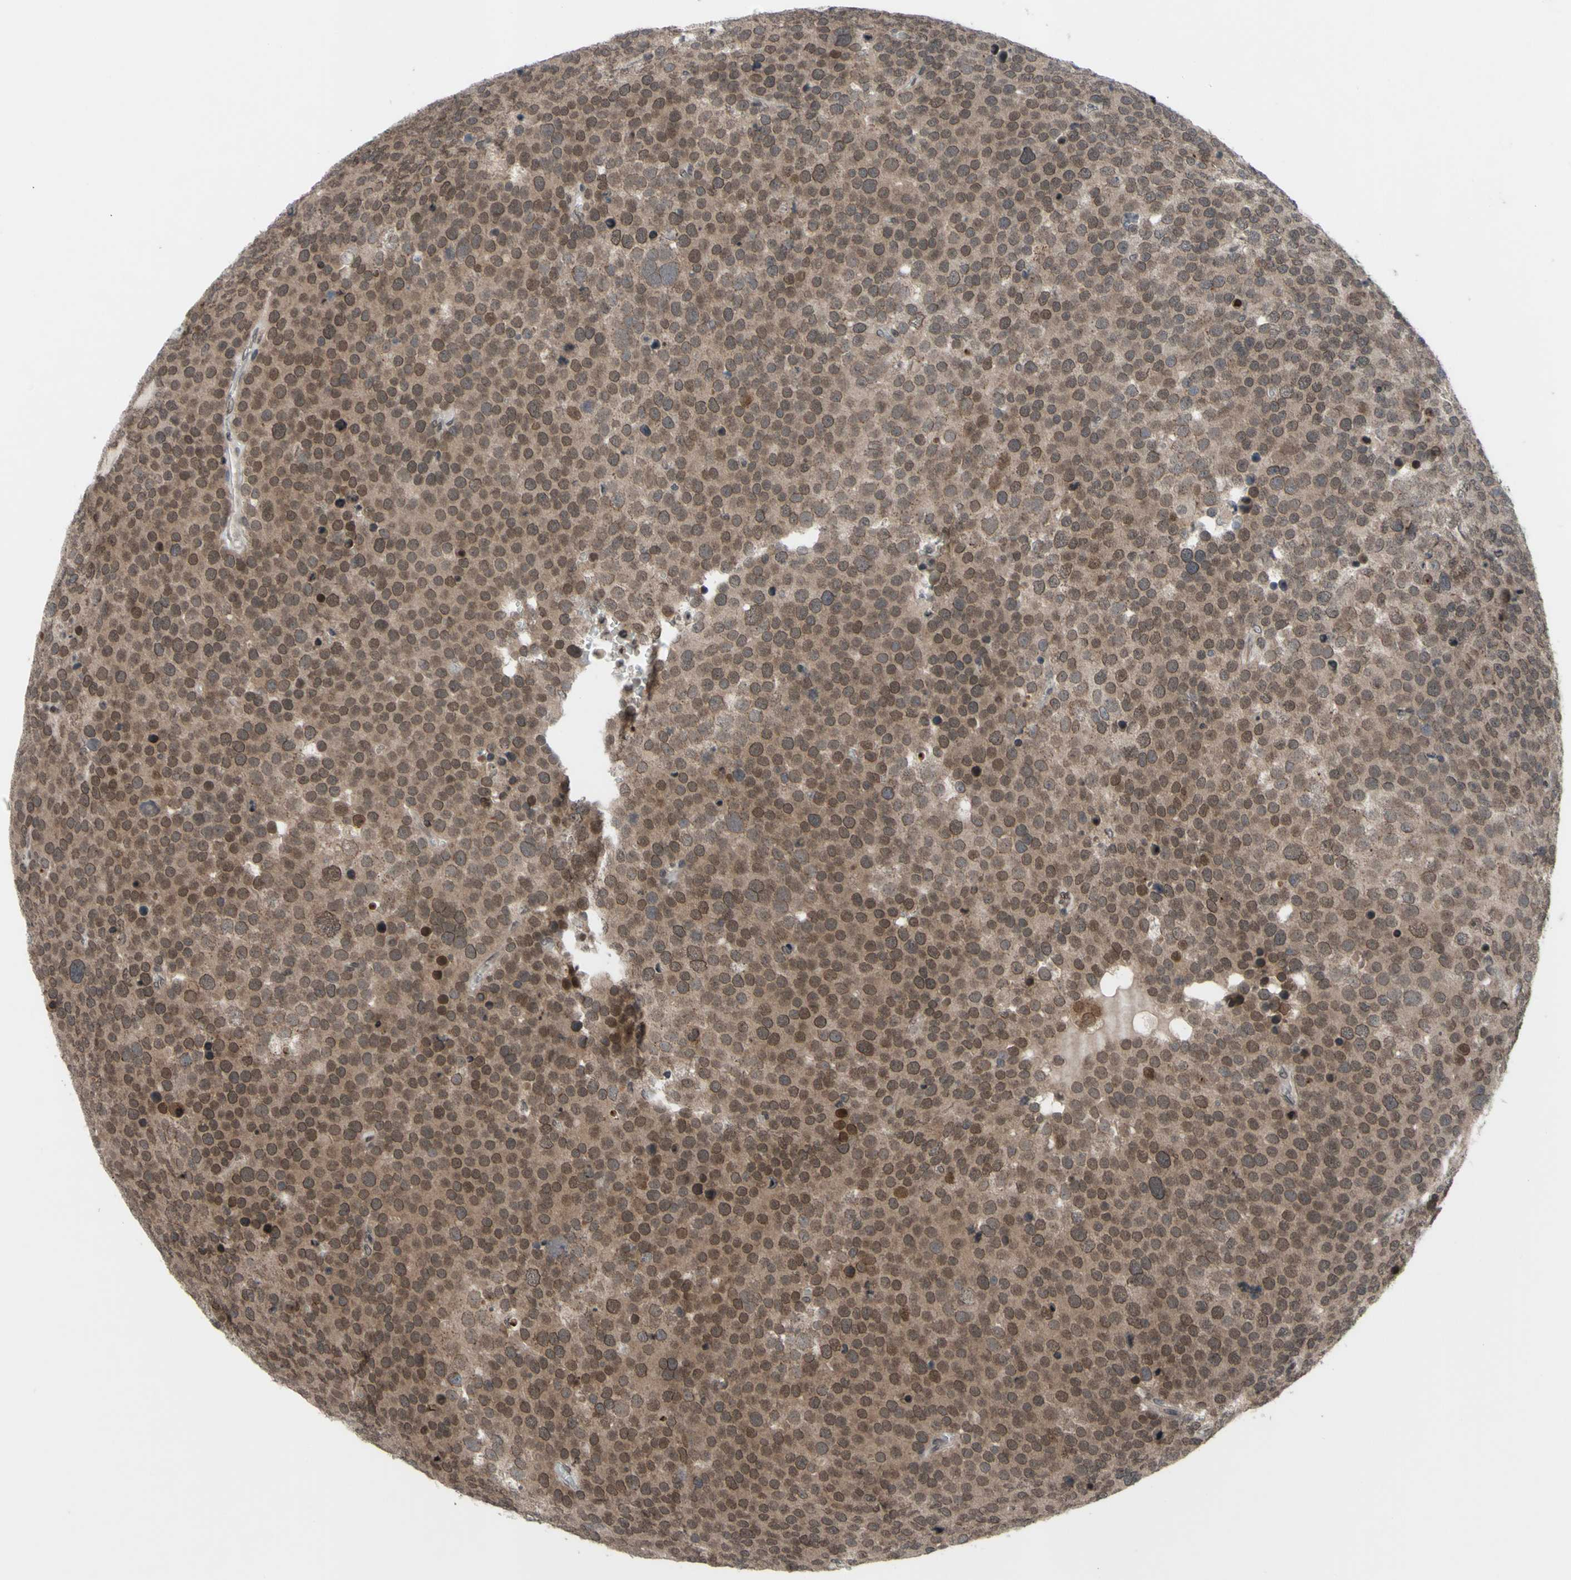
{"staining": {"intensity": "moderate", "quantity": ">75%", "location": "cytoplasmic/membranous,nuclear"}, "tissue": "testis cancer", "cell_type": "Tumor cells", "image_type": "cancer", "snomed": [{"axis": "morphology", "description": "Seminoma, NOS"}, {"axis": "topography", "description": "Testis"}], "caption": "Immunohistochemical staining of testis cancer demonstrates medium levels of moderate cytoplasmic/membranous and nuclear expression in approximately >75% of tumor cells.", "gene": "XPO1", "patient": {"sex": "male", "age": 71}}